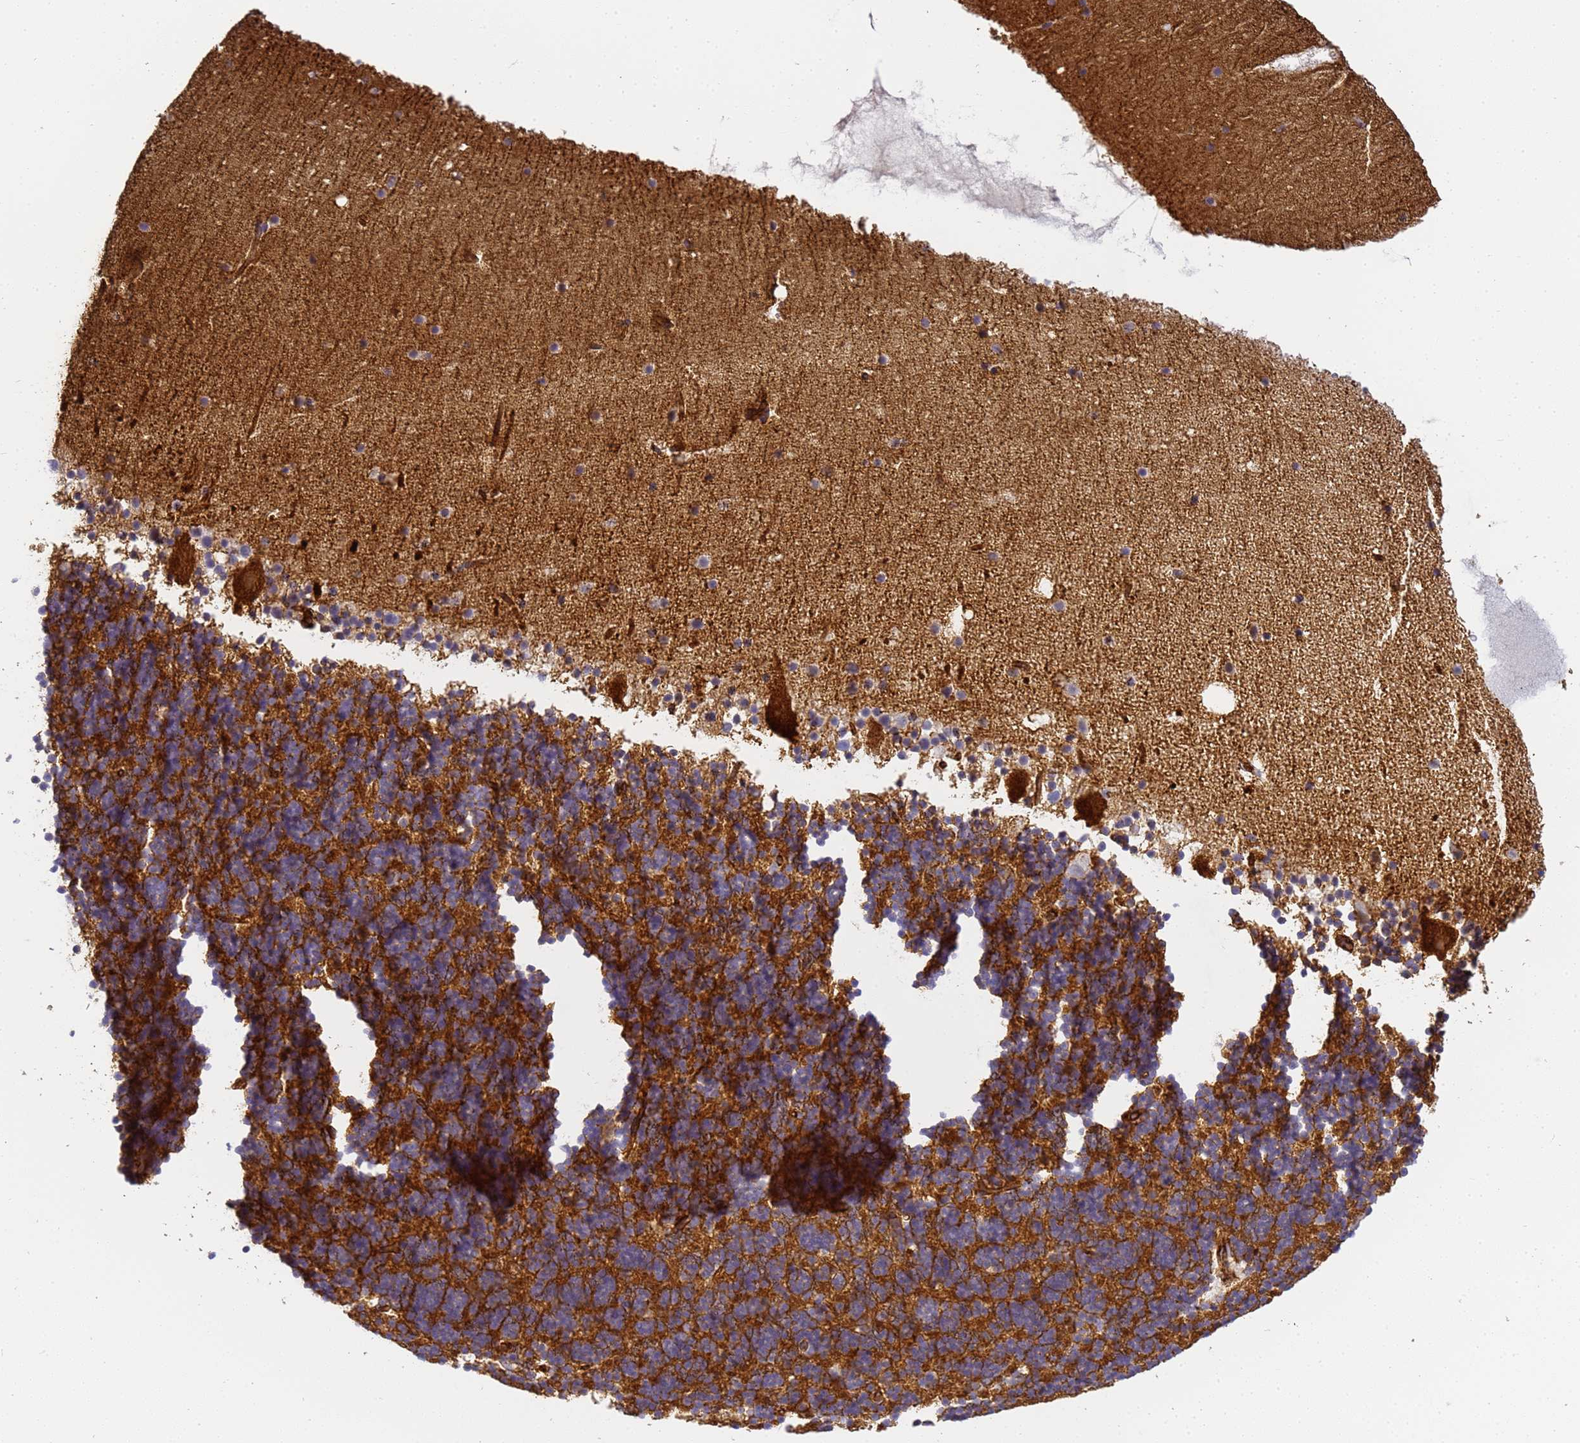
{"staining": {"intensity": "strong", "quantity": "25%-75%", "location": "cytoplasmic/membranous"}, "tissue": "cerebellum", "cell_type": "Cells in granular layer", "image_type": "normal", "snomed": [{"axis": "morphology", "description": "Normal tissue, NOS"}, {"axis": "topography", "description": "Cerebellum"}], "caption": "Protein expression analysis of normal cerebellum reveals strong cytoplasmic/membranous staining in approximately 25%-75% of cells in granular layer. The staining was performed using DAB (3,3'-diaminobenzidine), with brown indicating positive protein expression. Nuclei are stained blue with hematoxylin.", "gene": "GON4L", "patient": {"sex": "male", "age": 57}}